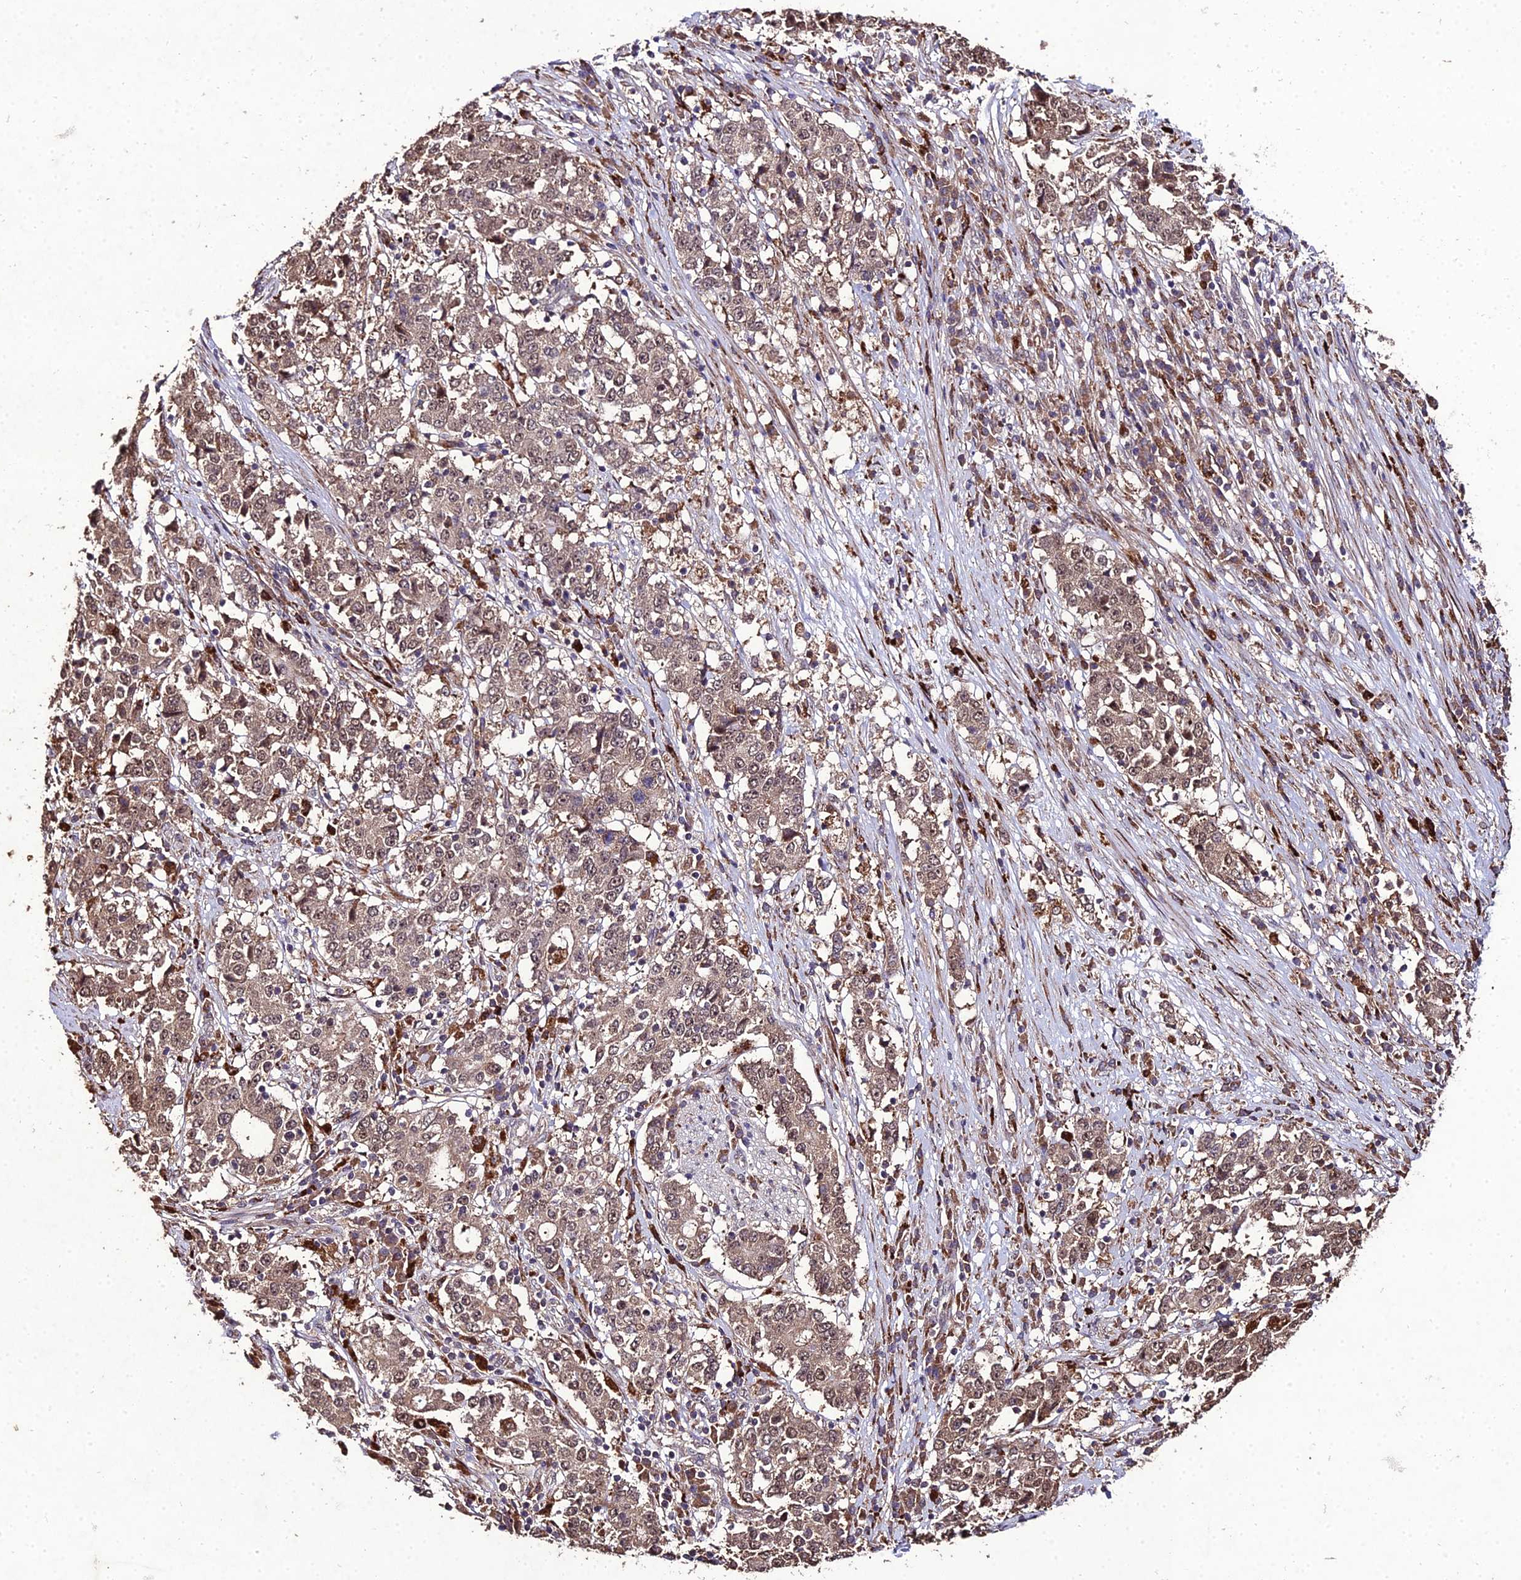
{"staining": {"intensity": "weak", "quantity": ">75%", "location": "cytoplasmic/membranous,nuclear"}, "tissue": "stomach cancer", "cell_type": "Tumor cells", "image_type": "cancer", "snomed": [{"axis": "morphology", "description": "Adenocarcinoma, NOS"}, {"axis": "topography", "description": "Stomach"}], "caption": "Immunohistochemical staining of human stomach cancer reveals low levels of weak cytoplasmic/membranous and nuclear expression in about >75% of tumor cells.", "gene": "ZNF766", "patient": {"sex": "male", "age": 59}}